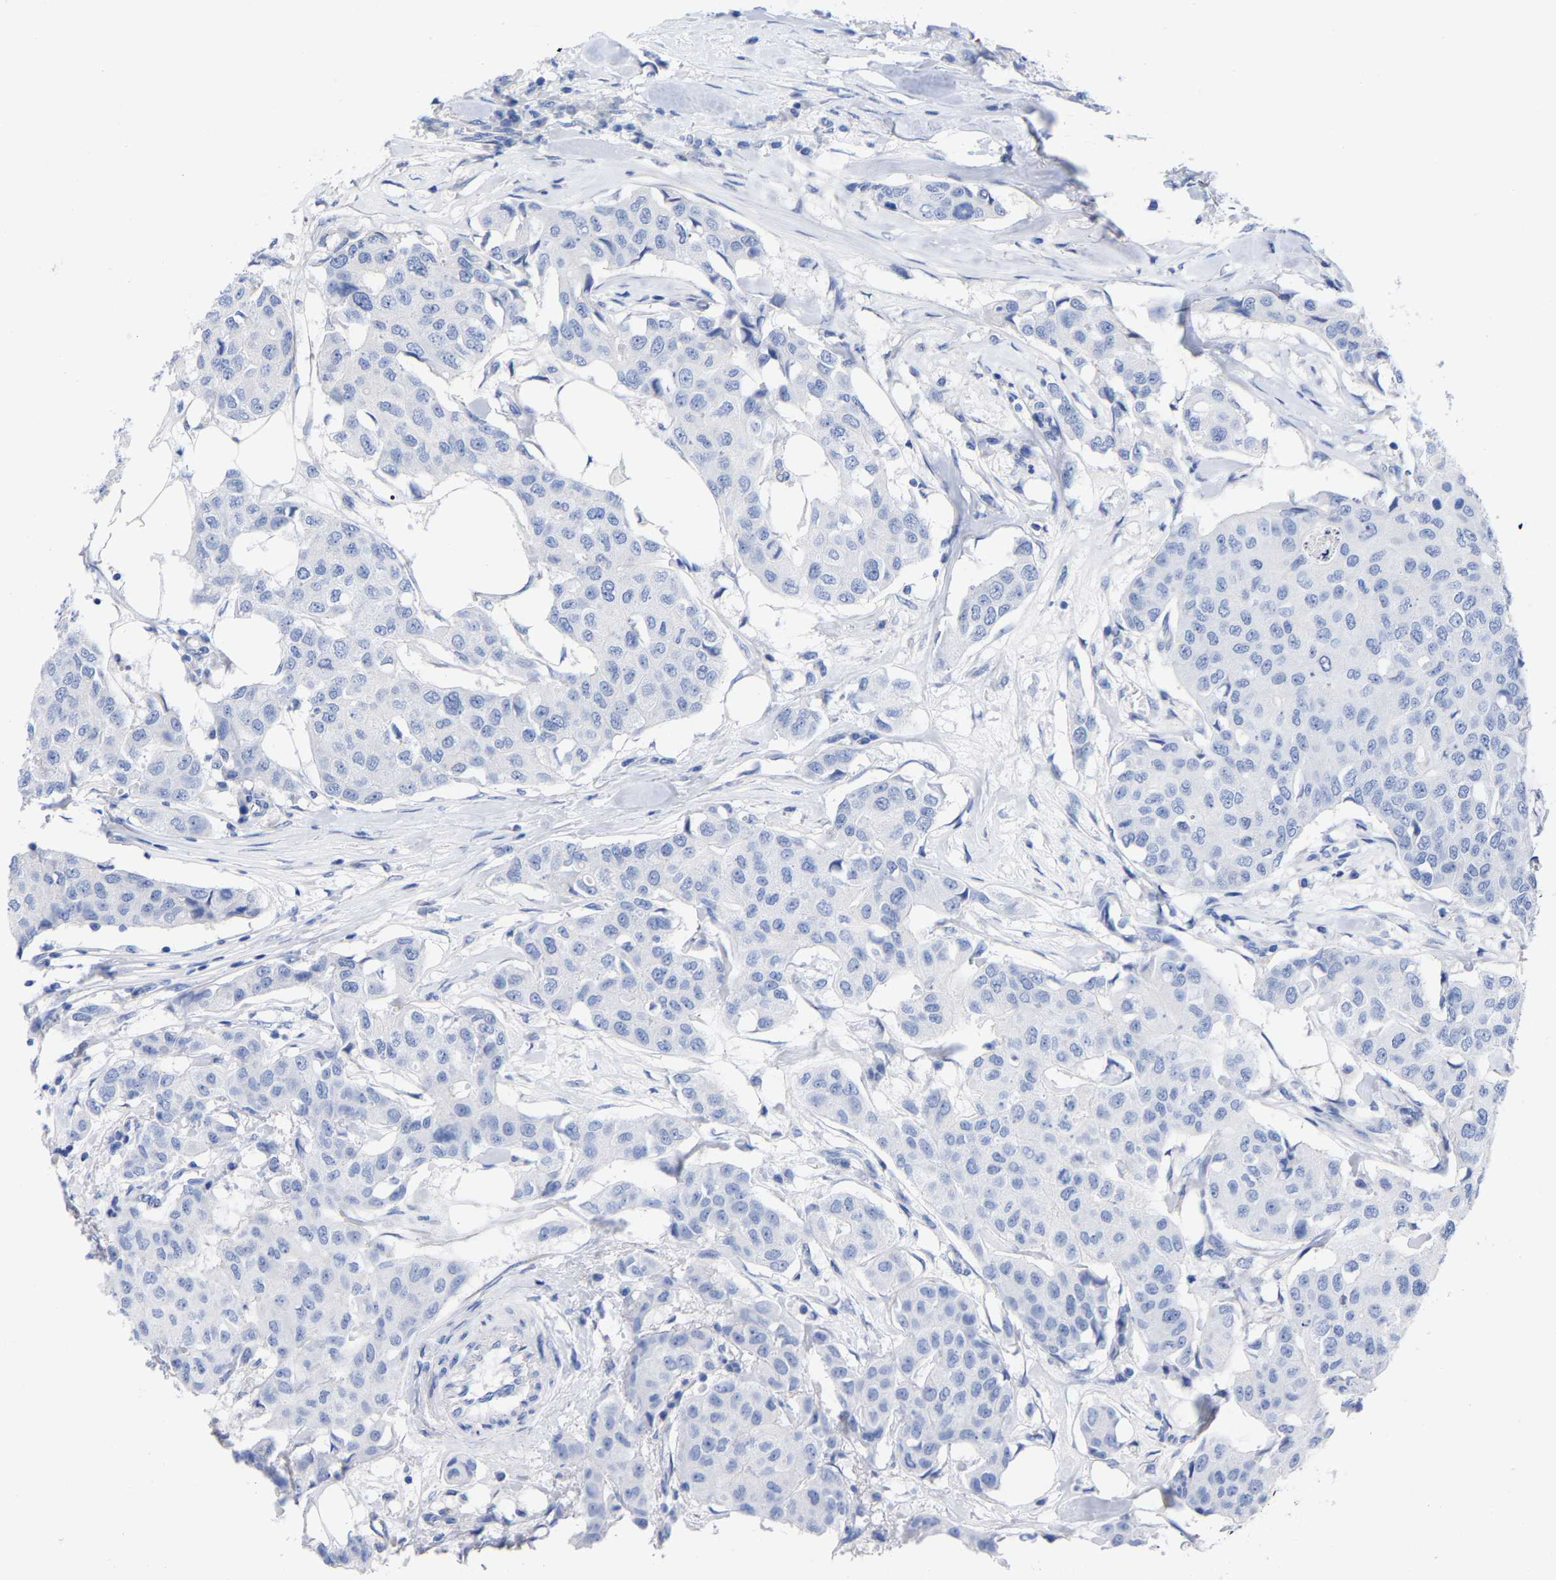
{"staining": {"intensity": "negative", "quantity": "none", "location": "none"}, "tissue": "breast cancer", "cell_type": "Tumor cells", "image_type": "cancer", "snomed": [{"axis": "morphology", "description": "Duct carcinoma"}, {"axis": "topography", "description": "Breast"}], "caption": "The IHC histopathology image has no significant expression in tumor cells of infiltrating ductal carcinoma (breast) tissue. The staining was performed using DAB (3,3'-diaminobenzidine) to visualize the protein expression in brown, while the nuclei were stained in blue with hematoxylin (Magnification: 20x).", "gene": "HAPLN1", "patient": {"sex": "female", "age": 80}}